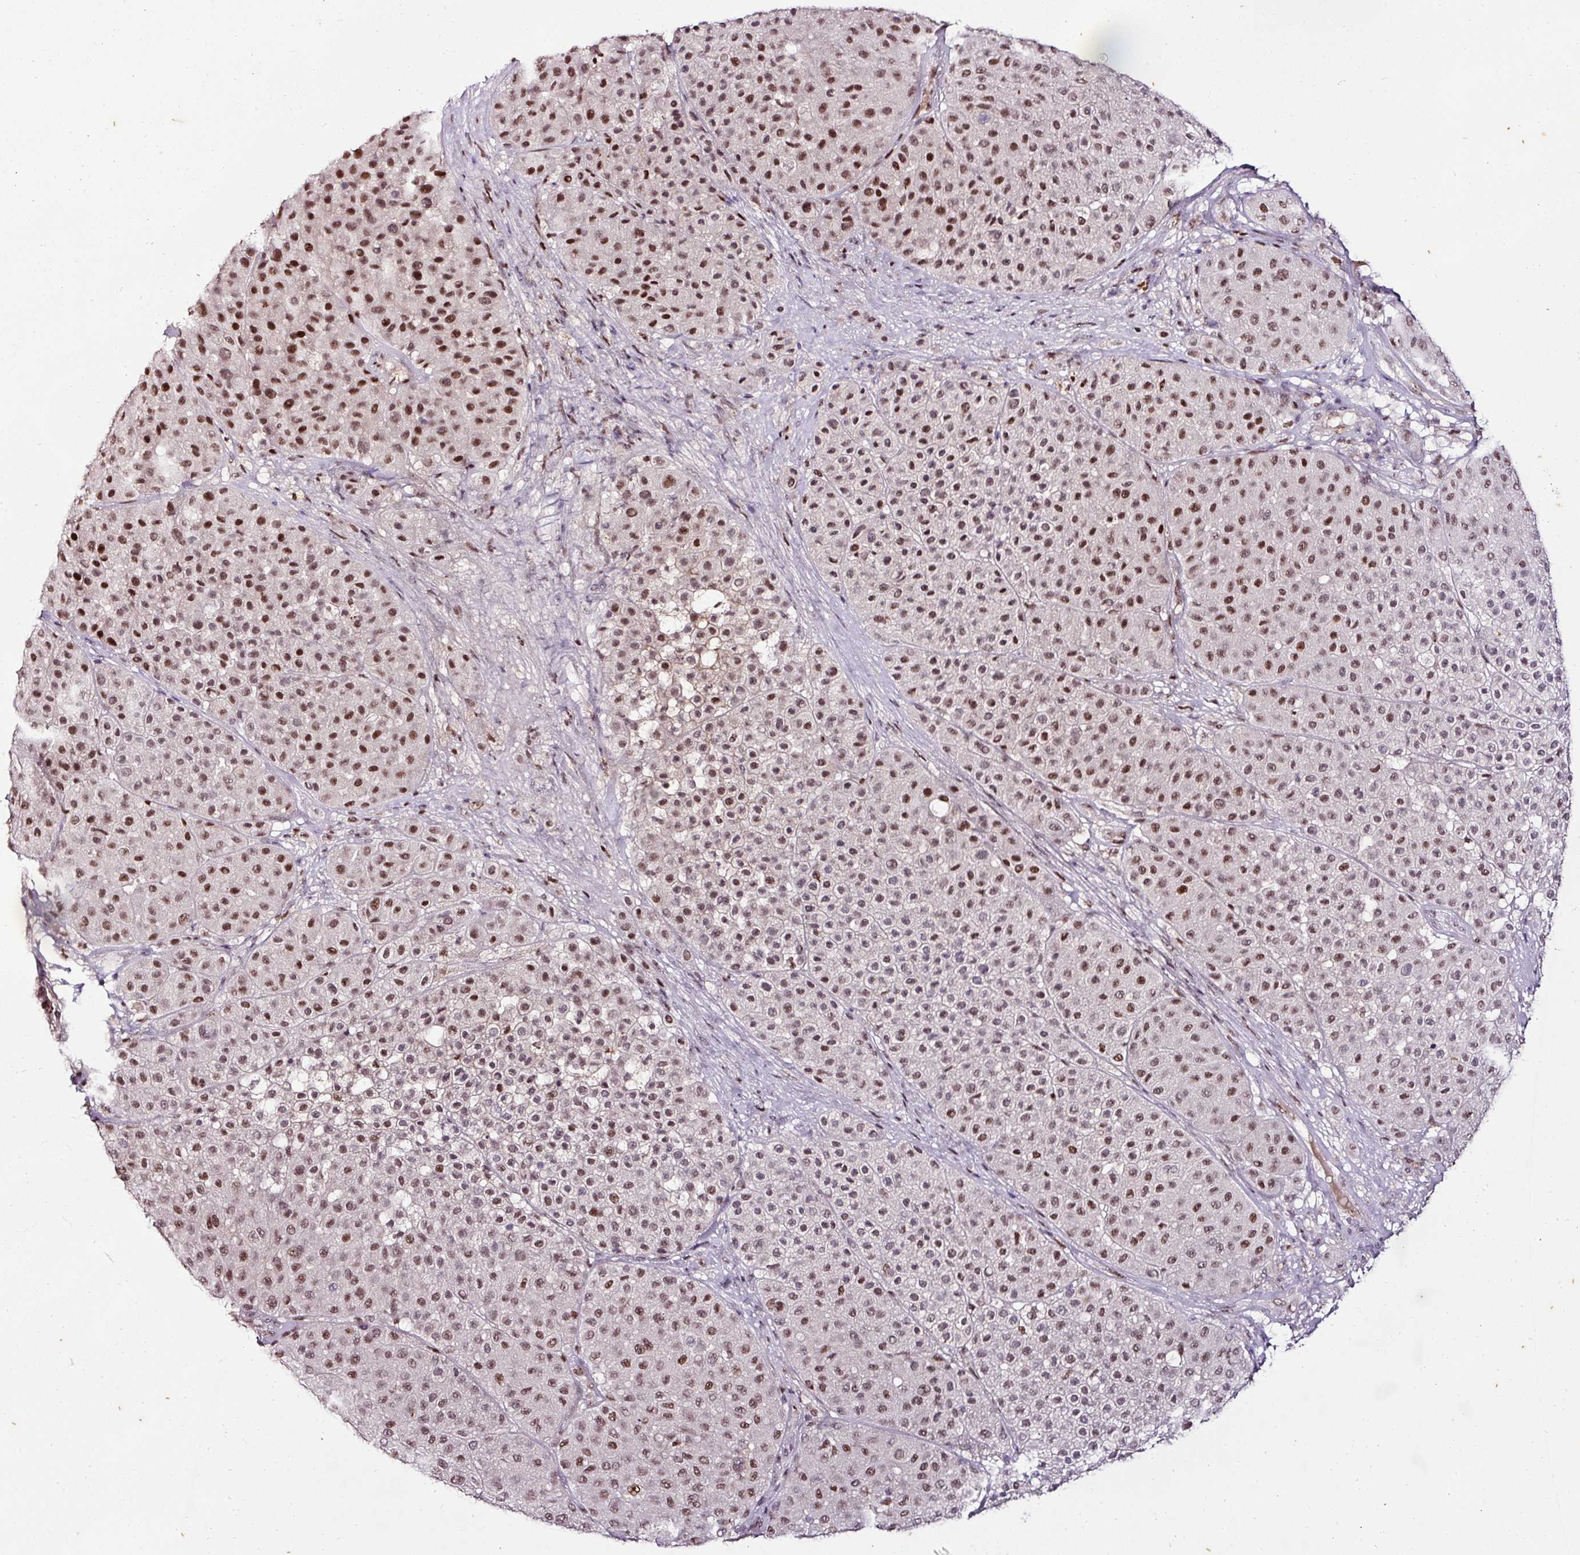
{"staining": {"intensity": "moderate", "quantity": ">75%", "location": "nuclear"}, "tissue": "melanoma", "cell_type": "Tumor cells", "image_type": "cancer", "snomed": [{"axis": "morphology", "description": "Malignant melanoma, Metastatic site"}, {"axis": "topography", "description": "Smooth muscle"}], "caption": "Malignant melanoma (metastatic site) stained for a protein (brown) reveals moderate nuclear positive expression in about >75% of tumor cells.", "gene": "KLF16", "patient": {"sex": "male", "age": 41}}